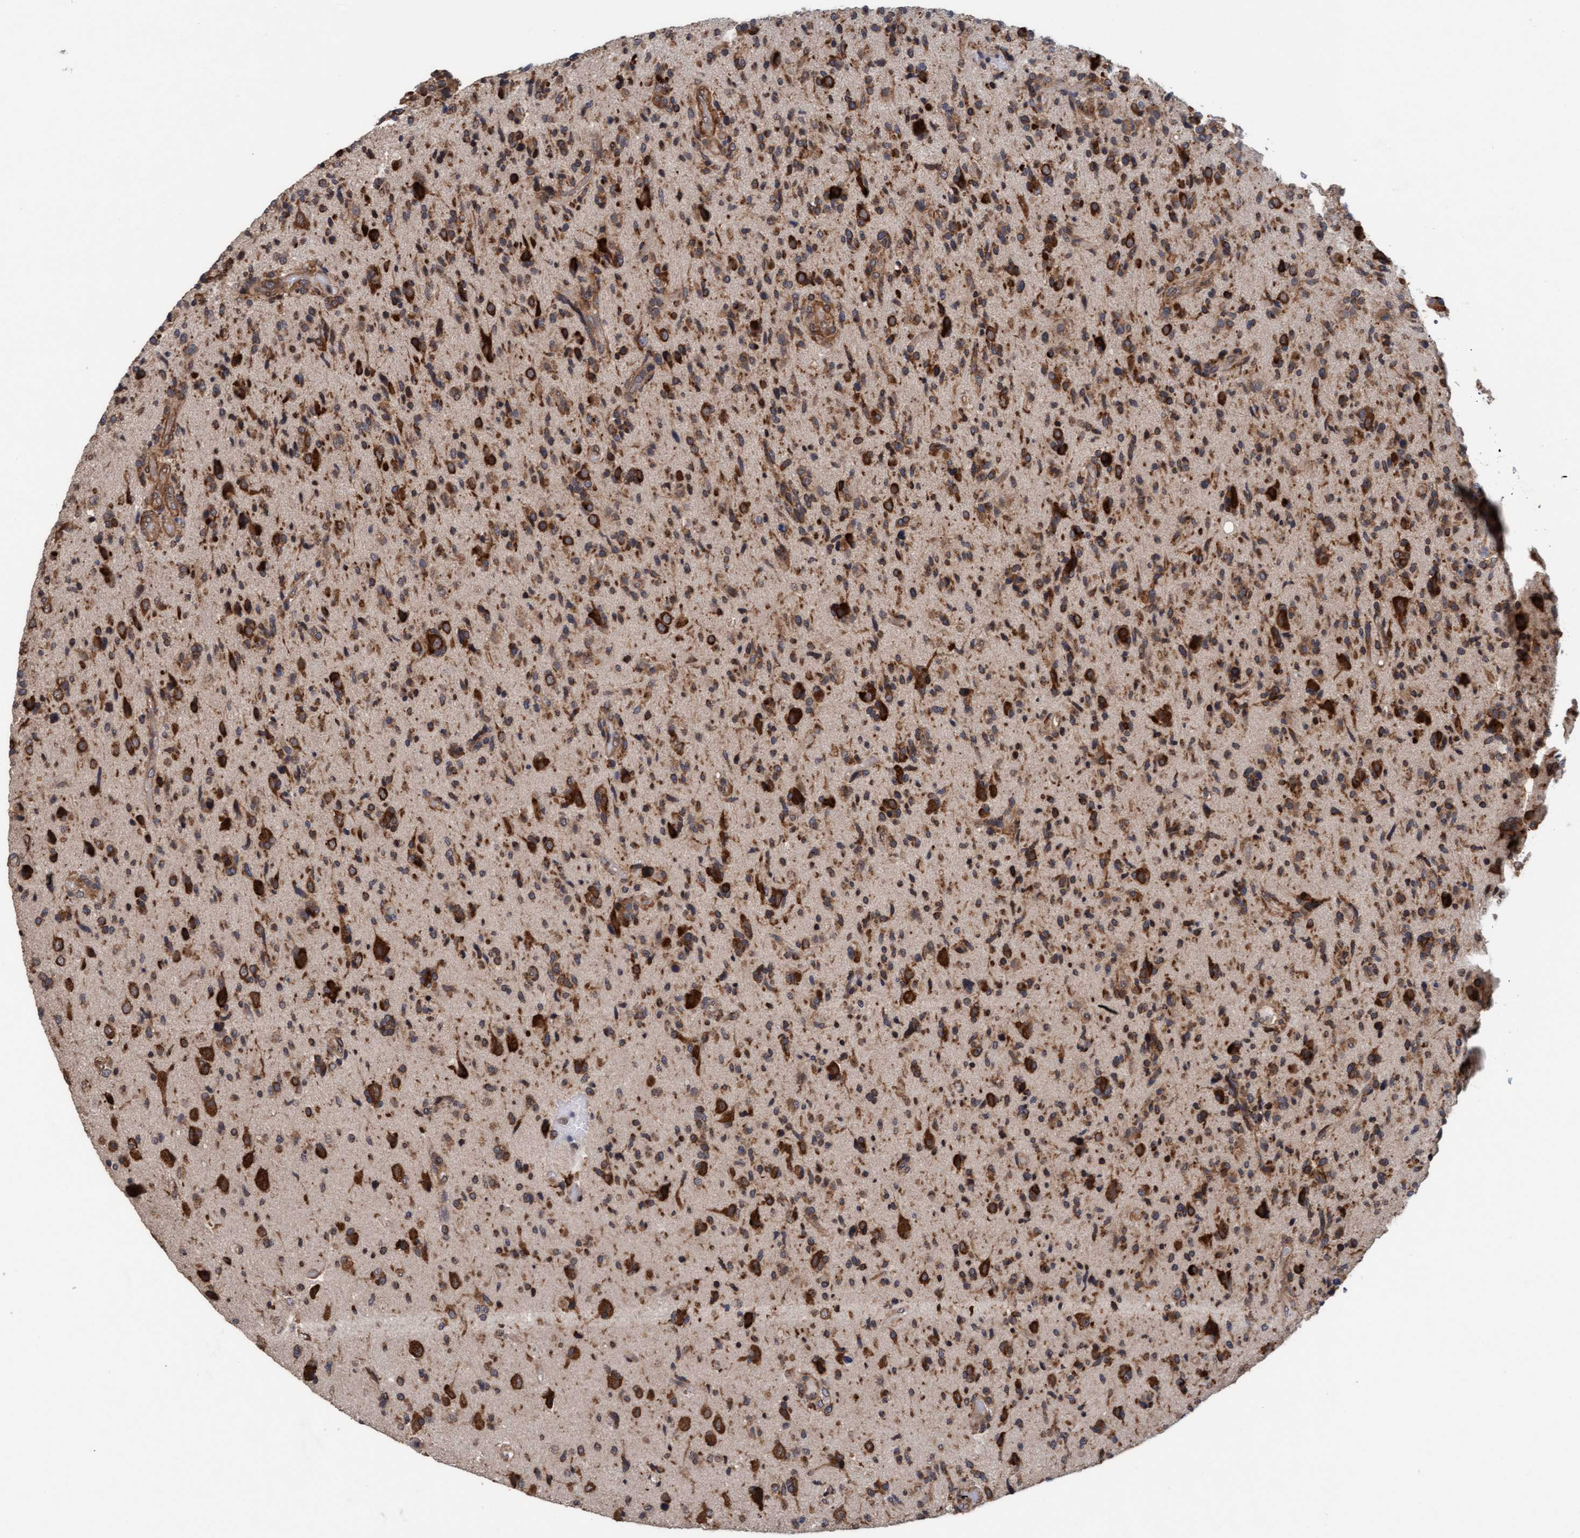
{"staining": {"intensity": "strong", "quantity": ">75%", "location": "cytoplasmic/membranous"}, "tissue": "glioma", "cell_type": "Tumor cells", "image_type": "cancer", "snomed": [{"axis": "morphology", "description": "Glioma, malignant, High grade"}, {"axis": "topography", "description": "Brain"}], "caption": "Immunohistochemistry (IHC) staining of glioma, which exhibits high levels of strong cytoplasmic/membranous expression in about >75% of tumor cells indicating strong cytoplasmic/membranous protein expression. The staining was performed using DAB (3,3'-diaminobenzidine) (brown) for protein detection and nuclei were counterstained in hematoxylin (blue).", "gene": "FXR2", "patient": {"sex": "male", "age": 72}}